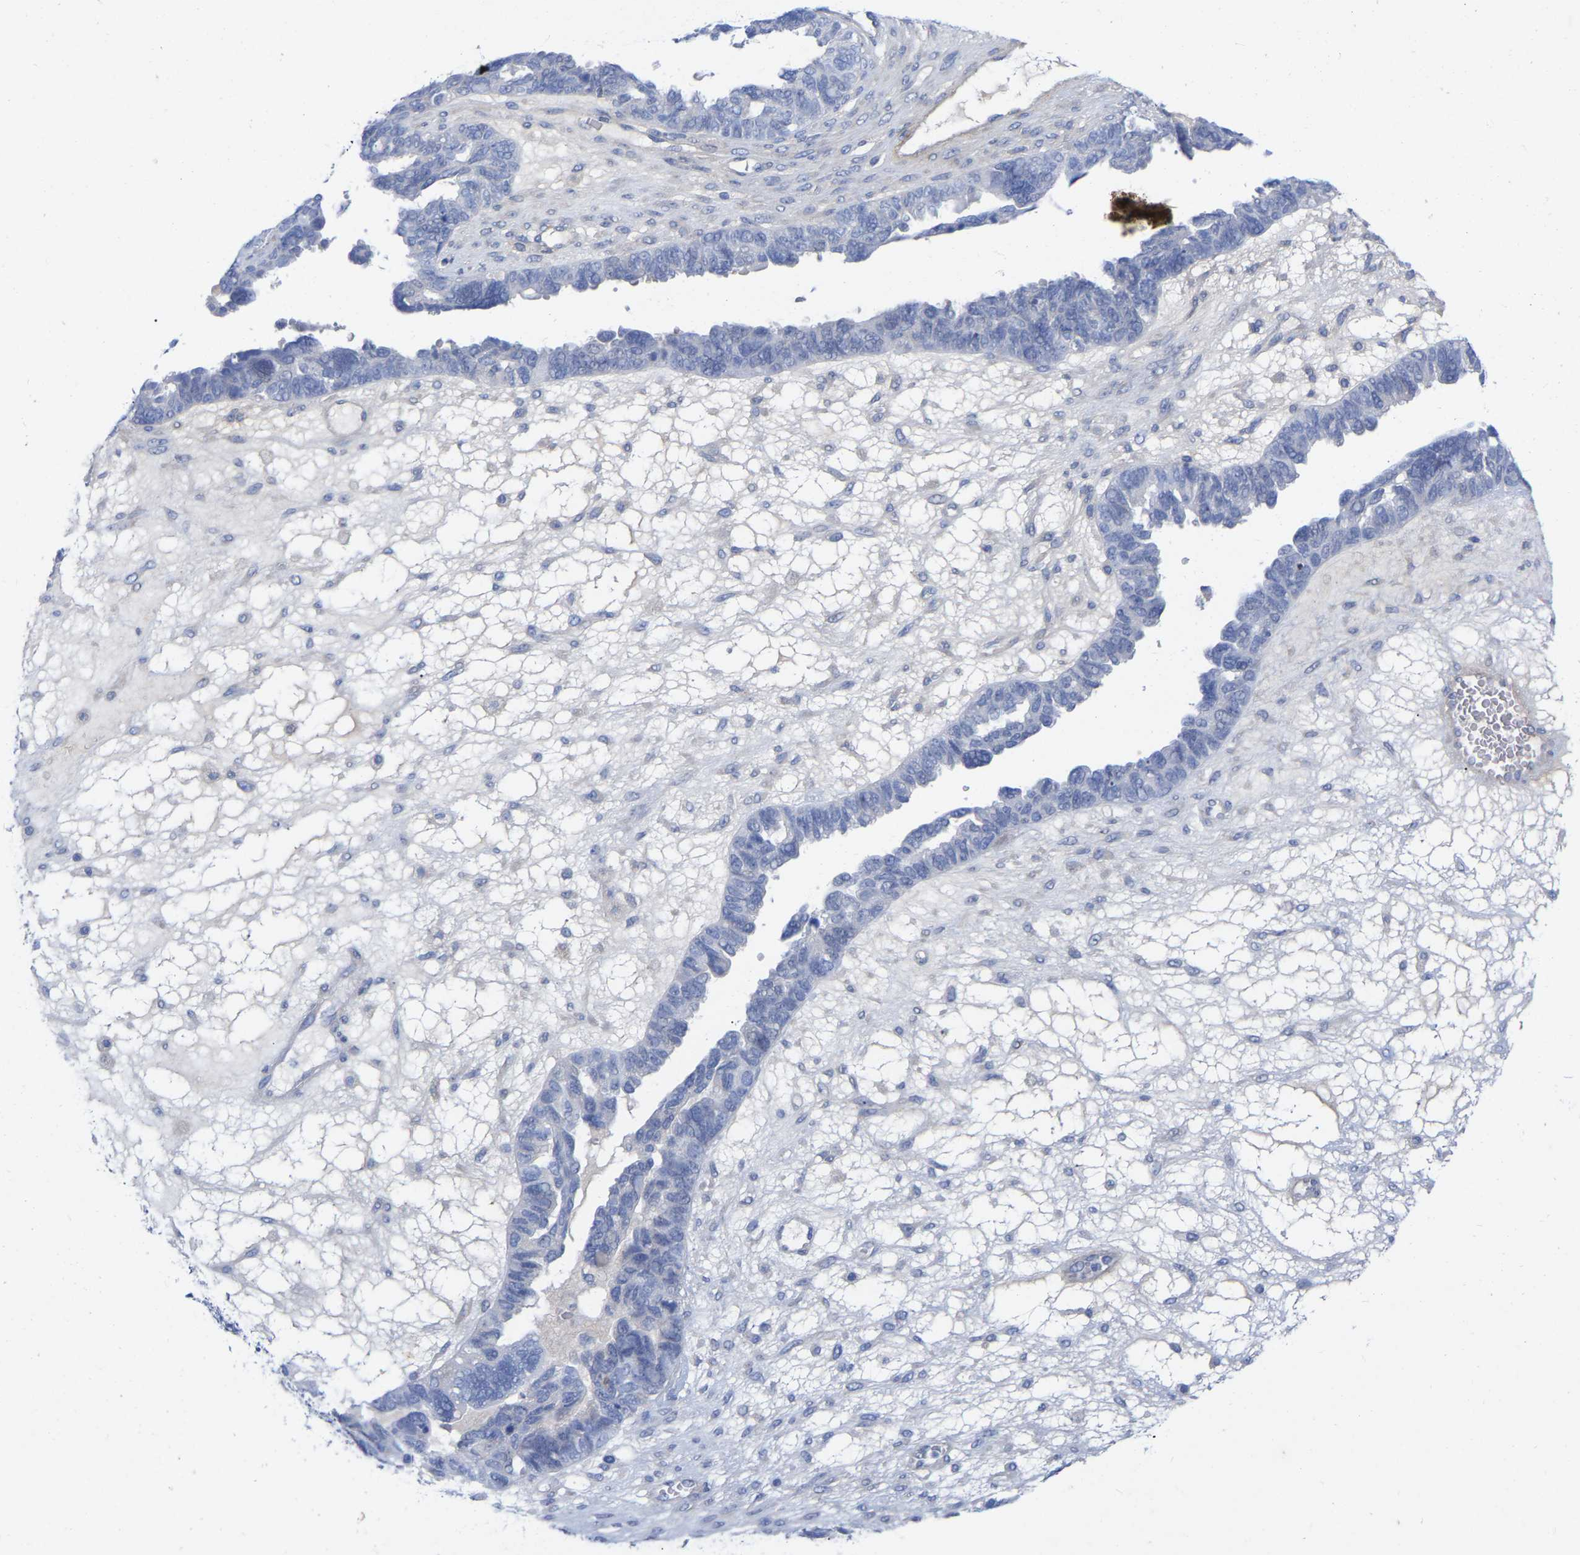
{"staining": {"intensity": "negative", "quantity": "none", "location": "none"}, "tissue": "ovarian cancer", "cell_type": "Tumor cells", "image_type": "cancer", "snomed": [{"axis": "morphology", "description": "Cystadenocarcinoma, serous, NOS"}, {"axis": "topography", "description": "Ovary"}], "caption": "There is no significant expression in tumor cells of ovarian serous cystadenocarcinoma.", "gene": "HAPLN1", "patient": {"sex": "female", "age": 79}}